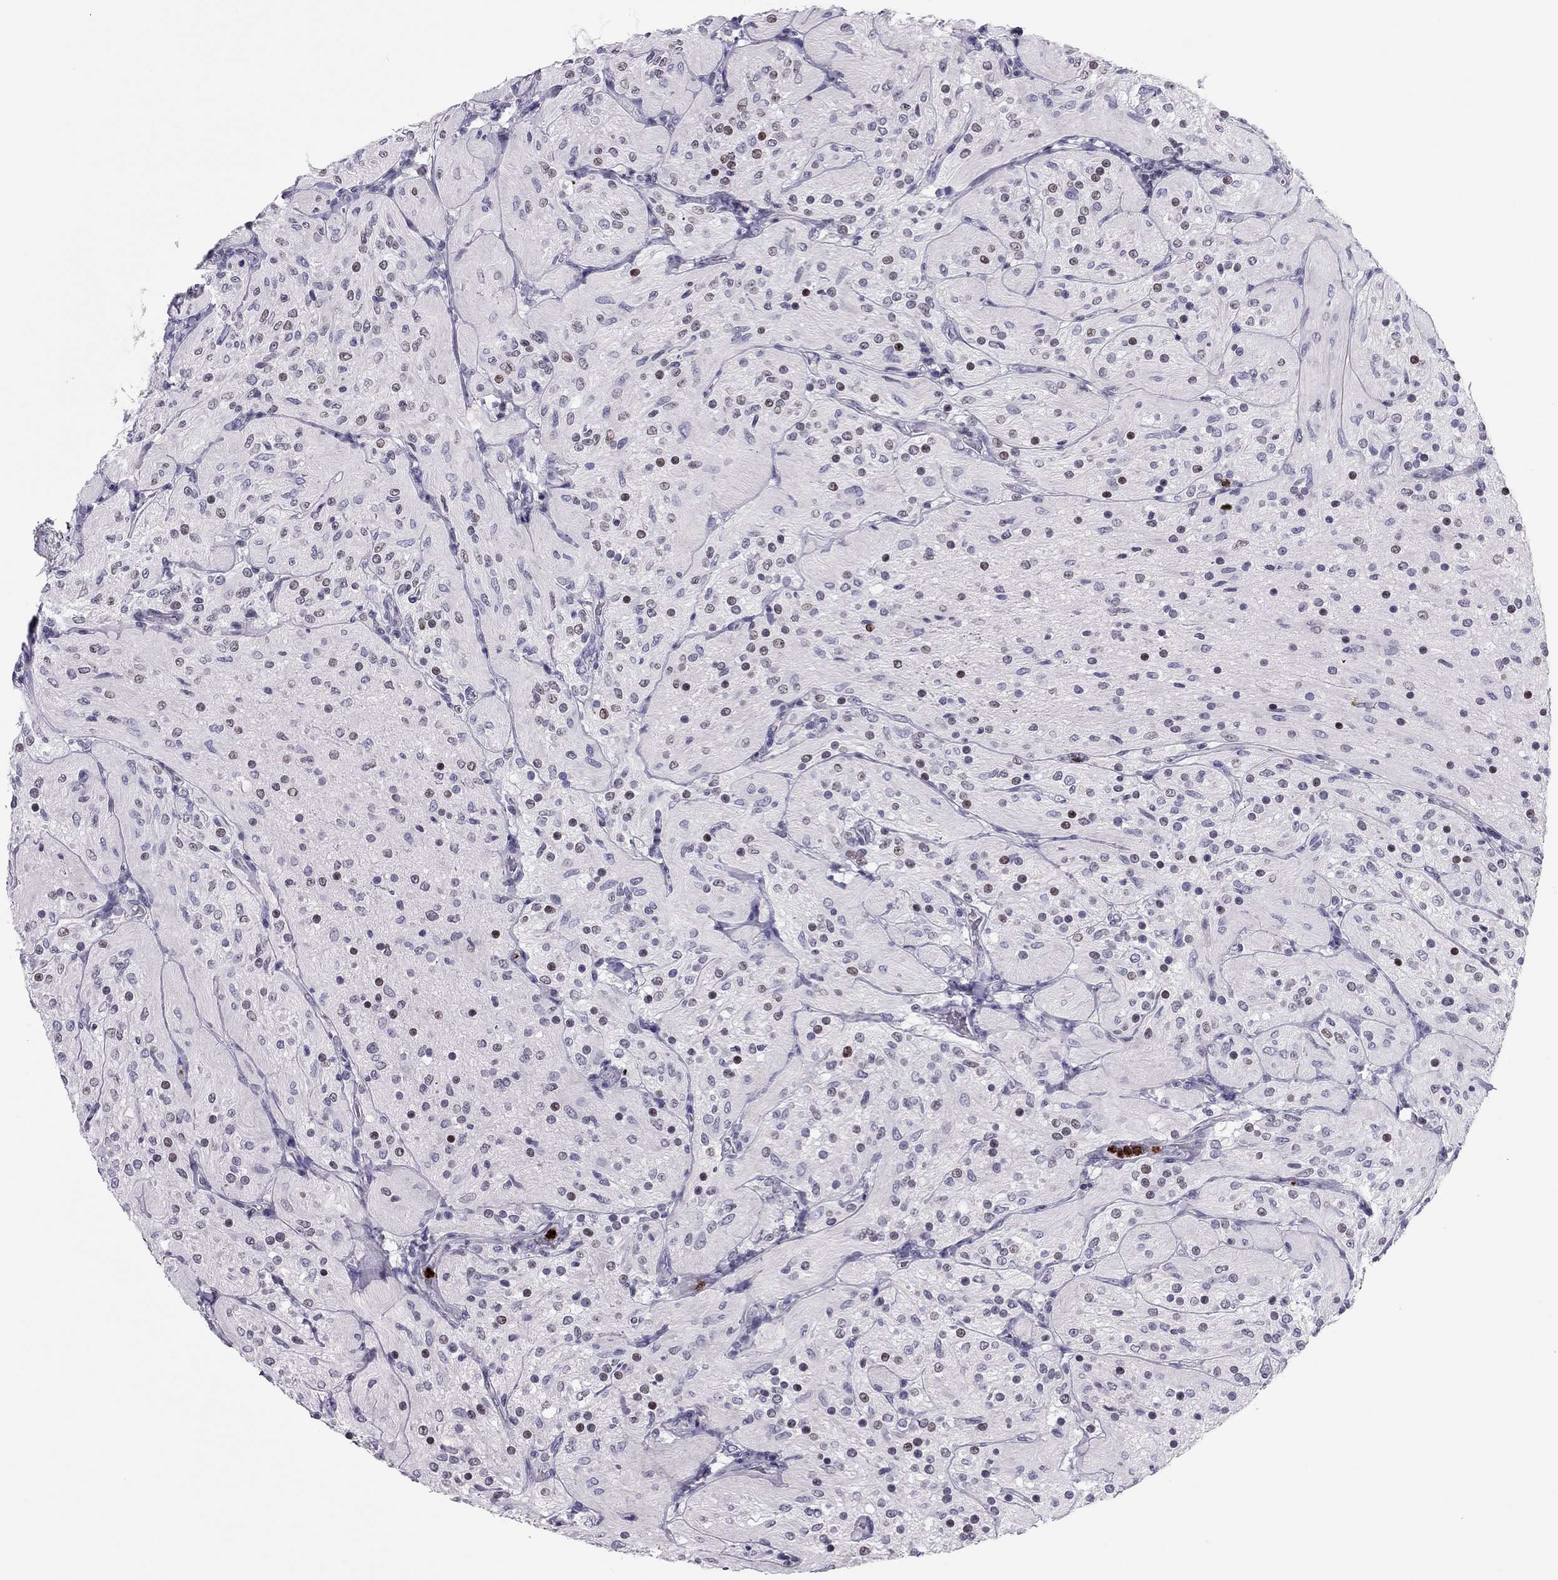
{"staining": {"intensity": "negative", "quantity": "none", "location": "none"}, "tissue": "glioma", "cell_type": "Tumor cells", "image_type": "cancer", "snomed": [{"axis": "morphology", "description": "Glioma, malignant, Low grade"}, {"axis": "topography", "description": "Brain"}], "caption": "Immunohistochemical staining of malignant glioma (low-grade) demonstrates no significant staining in tumor cells.", "gene": "CCL27", "patient": {"sex": "male", "age": 3}}